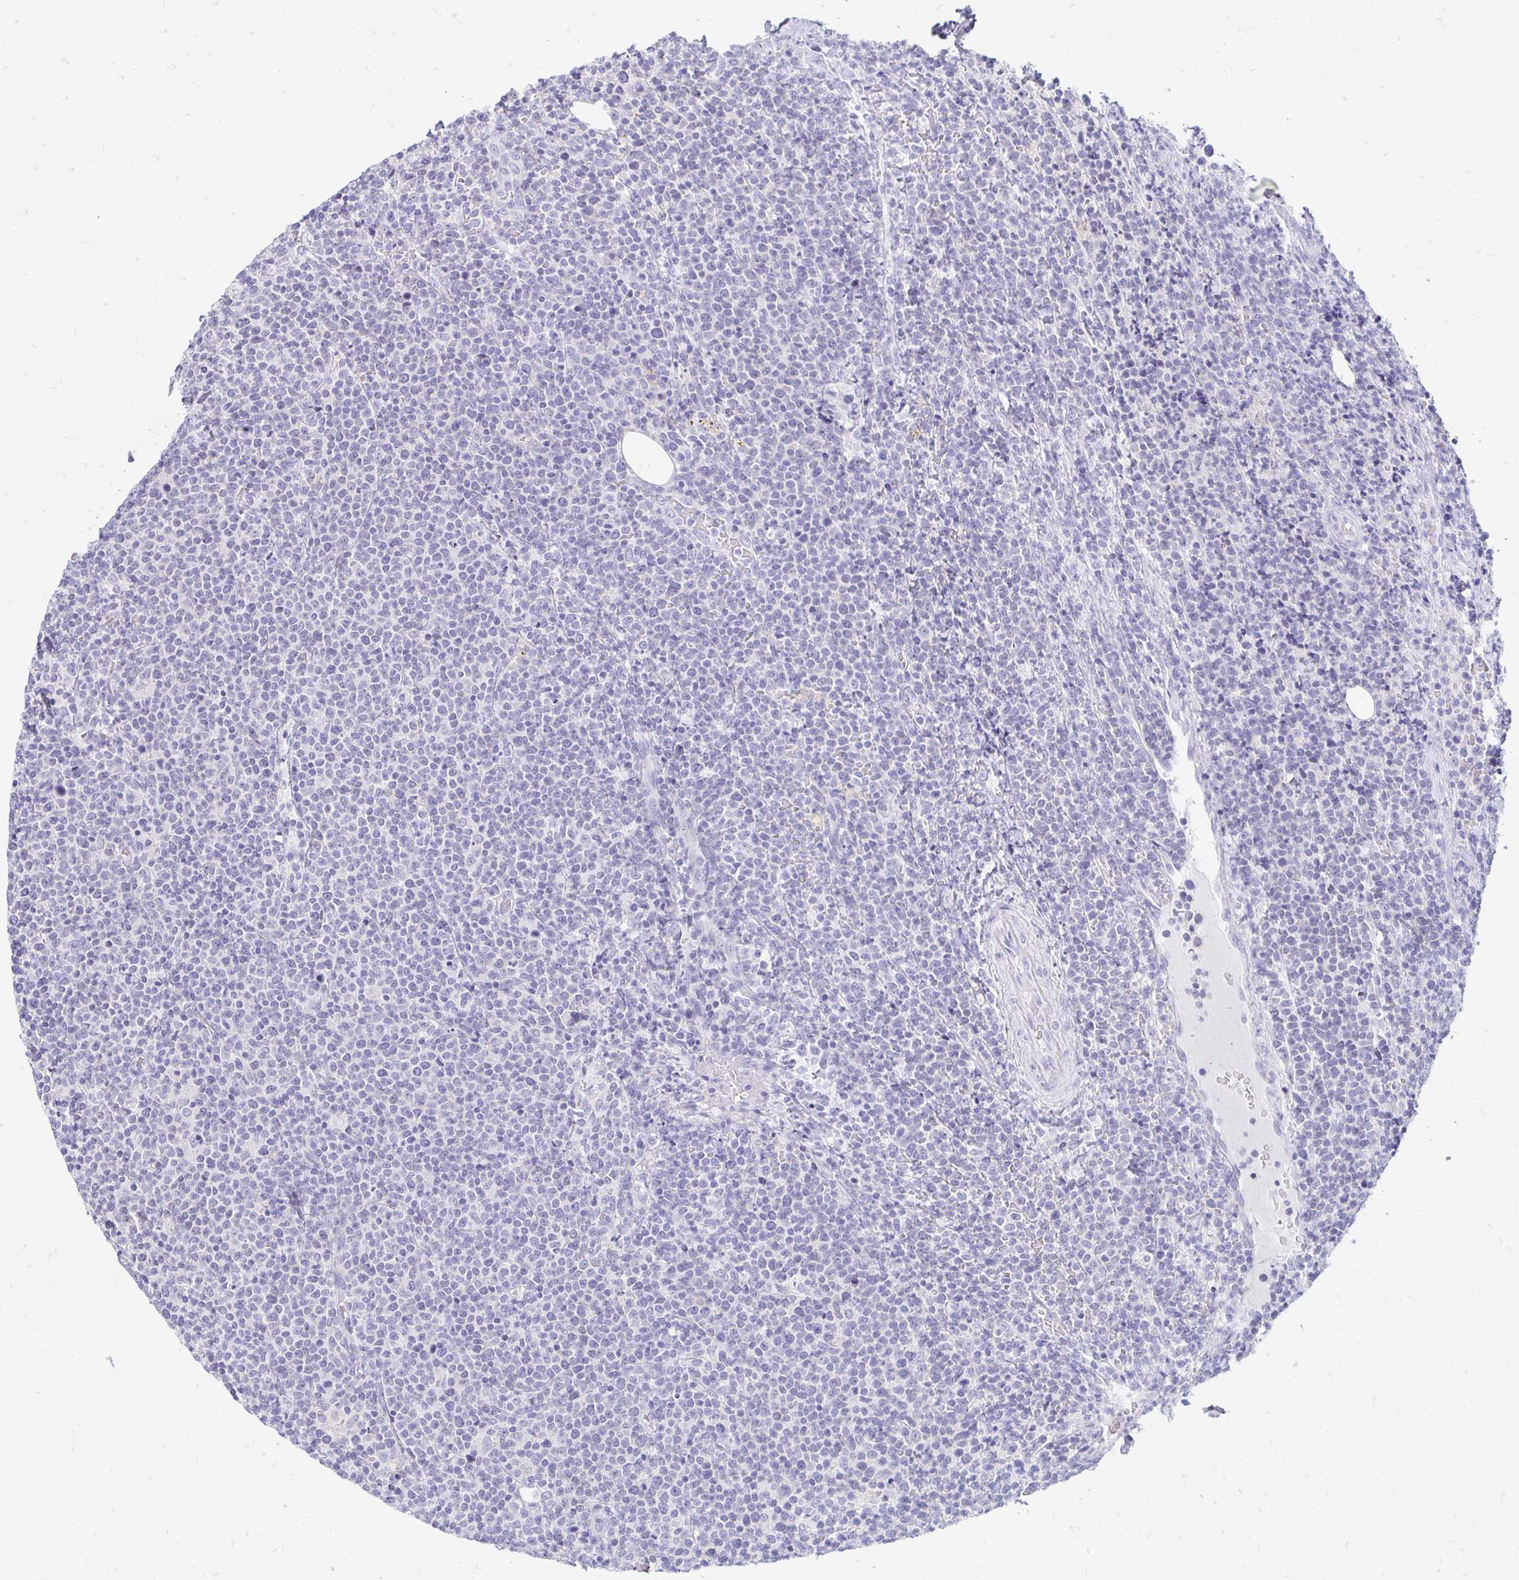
{"staining": {"intensity": "negative", "quantity": "none", "location": "none"}, "tissue": "lymphoma", "cell_type": "Tumor cells", "image_type": "cancer", "snomed": [{"axis": "morphology", "description": "Malignant lymphoma, non-Hodgkin's type, High grade"}, {"axis": "topography", "description": "Lymph node"}], "caption": "Image shows no protein staining in tumor cells of lymphoma tissue.", "gene": "PEG10", "patient": {"sex": "male", "age": 61}}